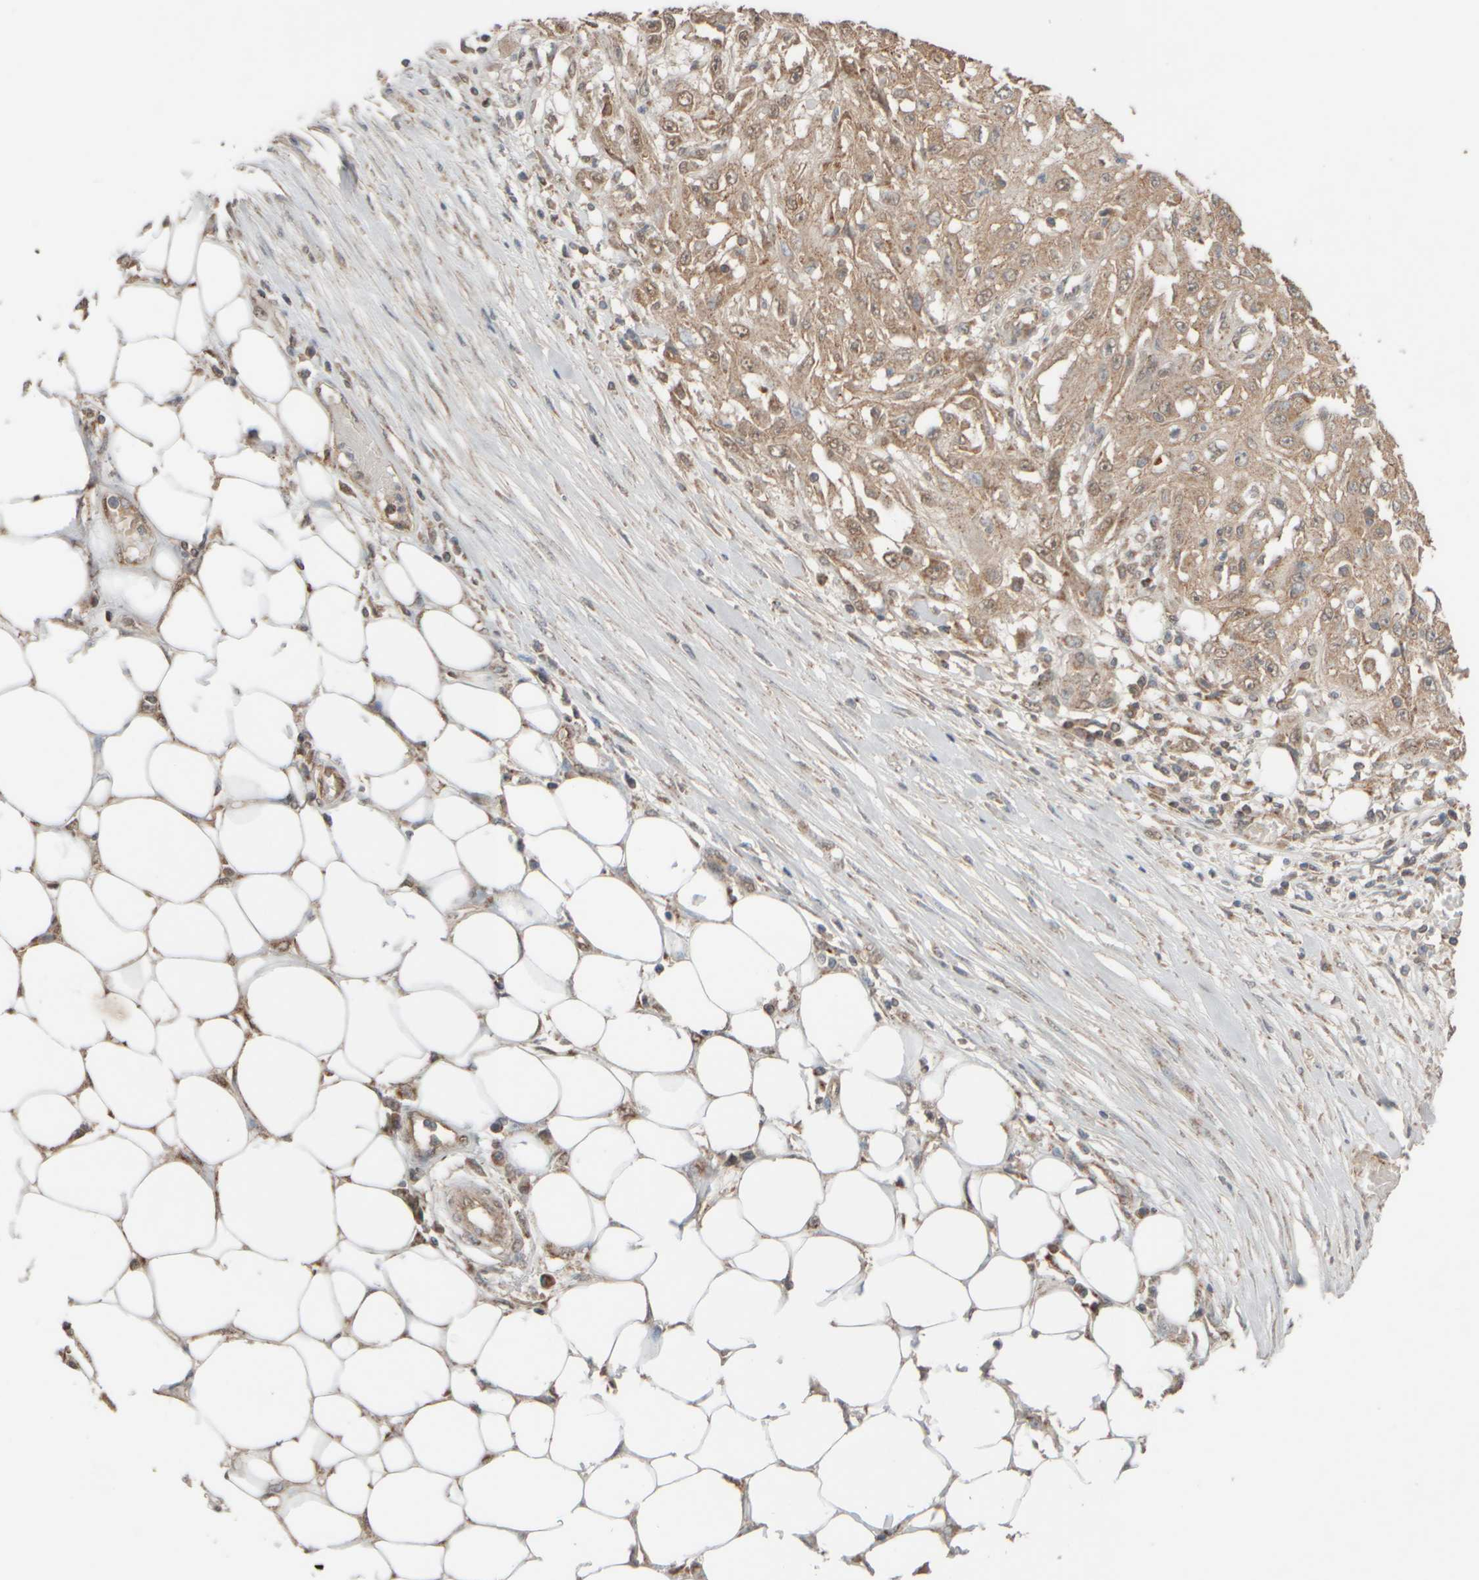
{"staining": {"intensity": "moderate", "quantity": ">75%", "location": "cytoplasmic/membranous"}, "tissue": "skin cancer", "cell_type": "Tumor cells", "image_type": "cancer", "snomed": [{"axis": "morphology", "description": "Squamous cell carcinoma, NOS"}, {"axis": "morphology", "description": "Squamous cell carcinoma, metastatic, NOS"}, {"axis": "topography", "description": "Skin"}, {"axis": "topography", "description": "Lymph node"}], "caption": "The immunohistochemical stain shows moderate cytoplasmic/membranous expression in tumor cells of metastatic squamous cell carcinoma (skin) tissue. (DAB IHC with brightfield microscopy, high magnification).", "gene": "EIF2B3", "patient": {"sex": "male", "age": 75}}